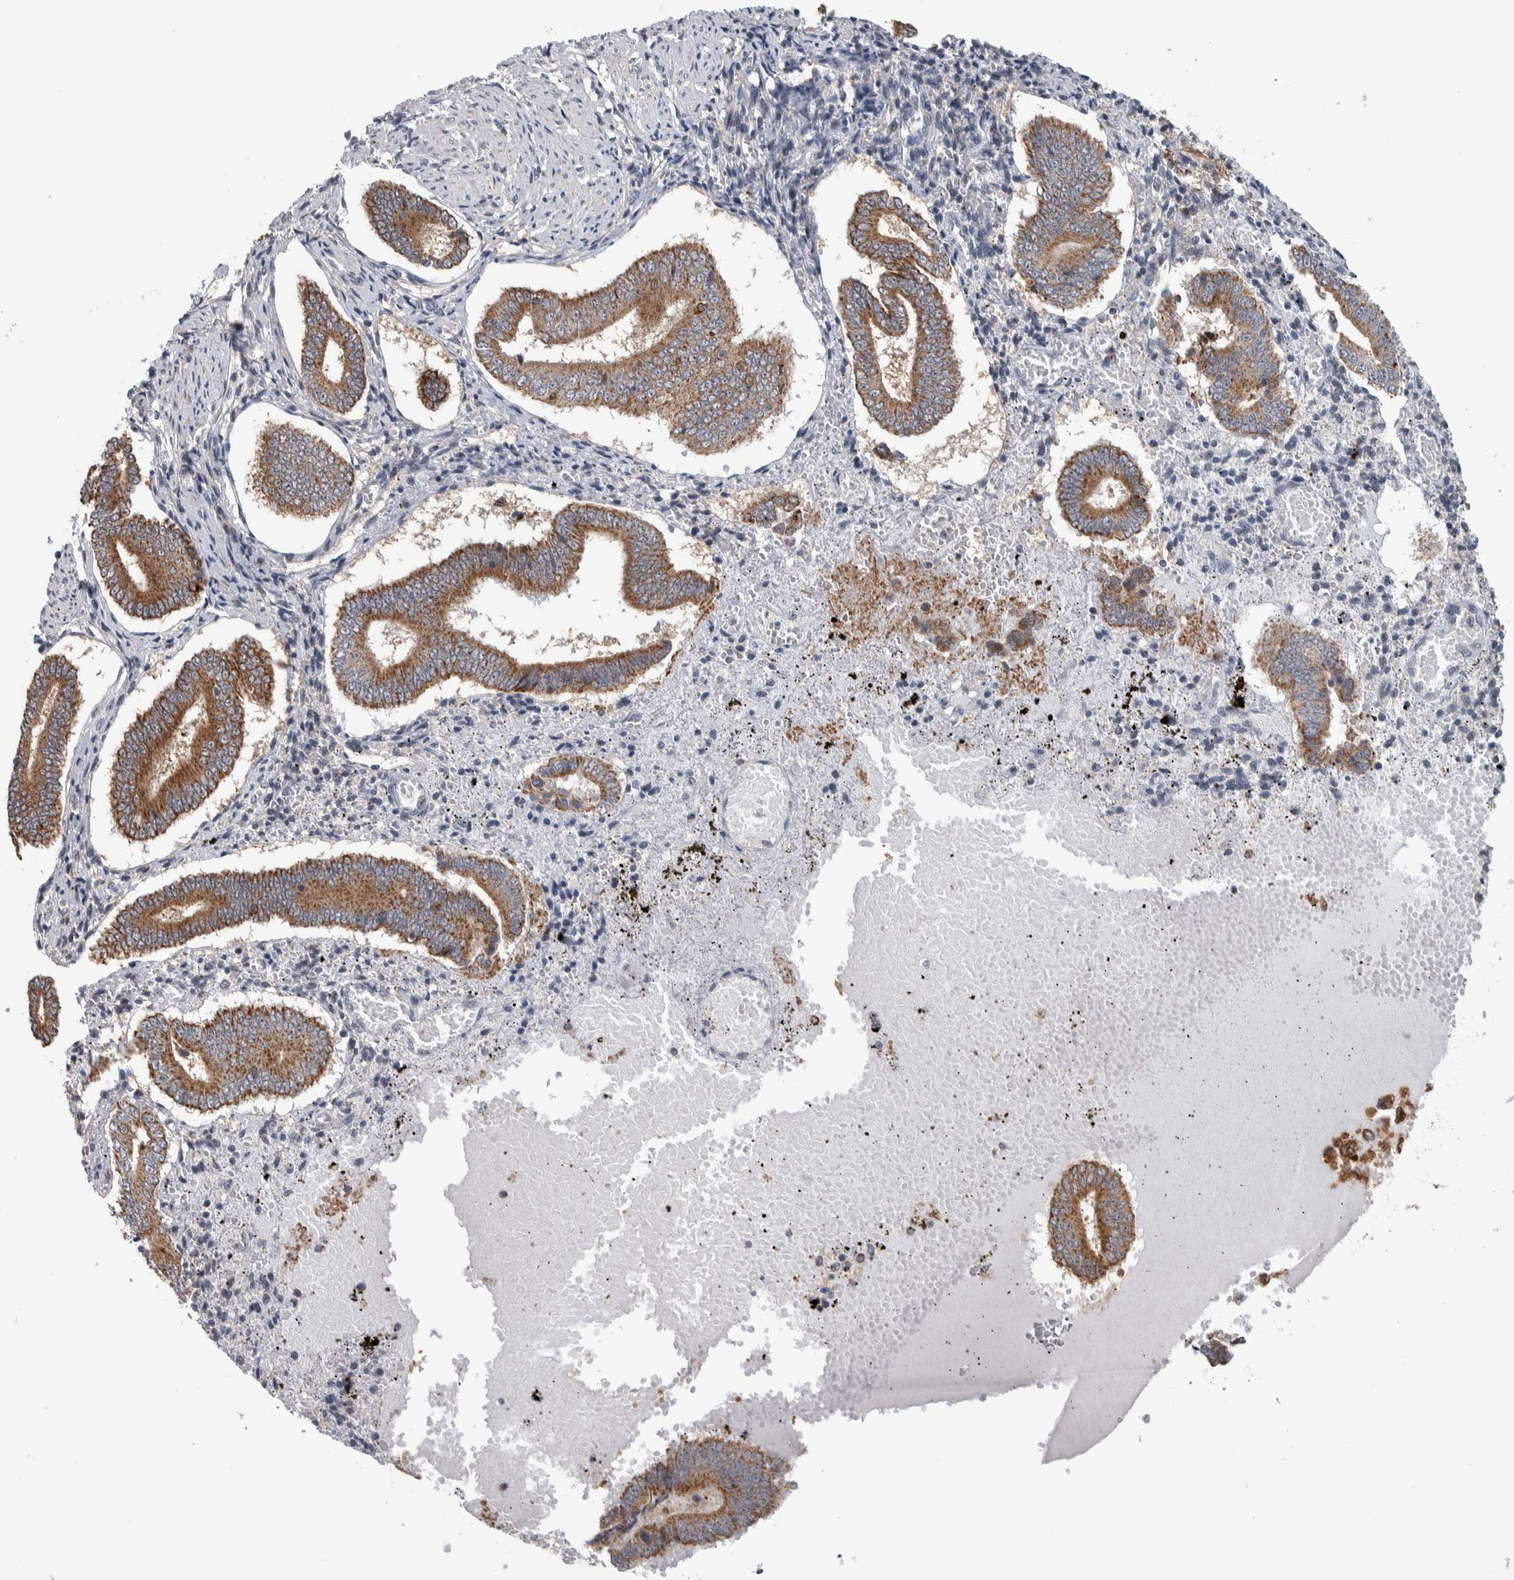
{"staining": {"intensity": "weak", "quantity": "<25%", "location": "cytoplasmic/membranous"}, "tissue": "endometrium", "cell_type": "Cells in endometrial stroma", "image_type": "normal", "snomed": [{"axis": "morphology", "description": "Normal tissue, NOS"}, {"axis": "topography", "description": "Endometrium"}], "caption": "DAB immunohistochemical staining of unremarkable endometrium exhibits no significant expression in cells in endometrial stroma. Nuclei are stained in blue.", "gene": "PRRG4", "patient": {"sex": "female", "age": 42}}